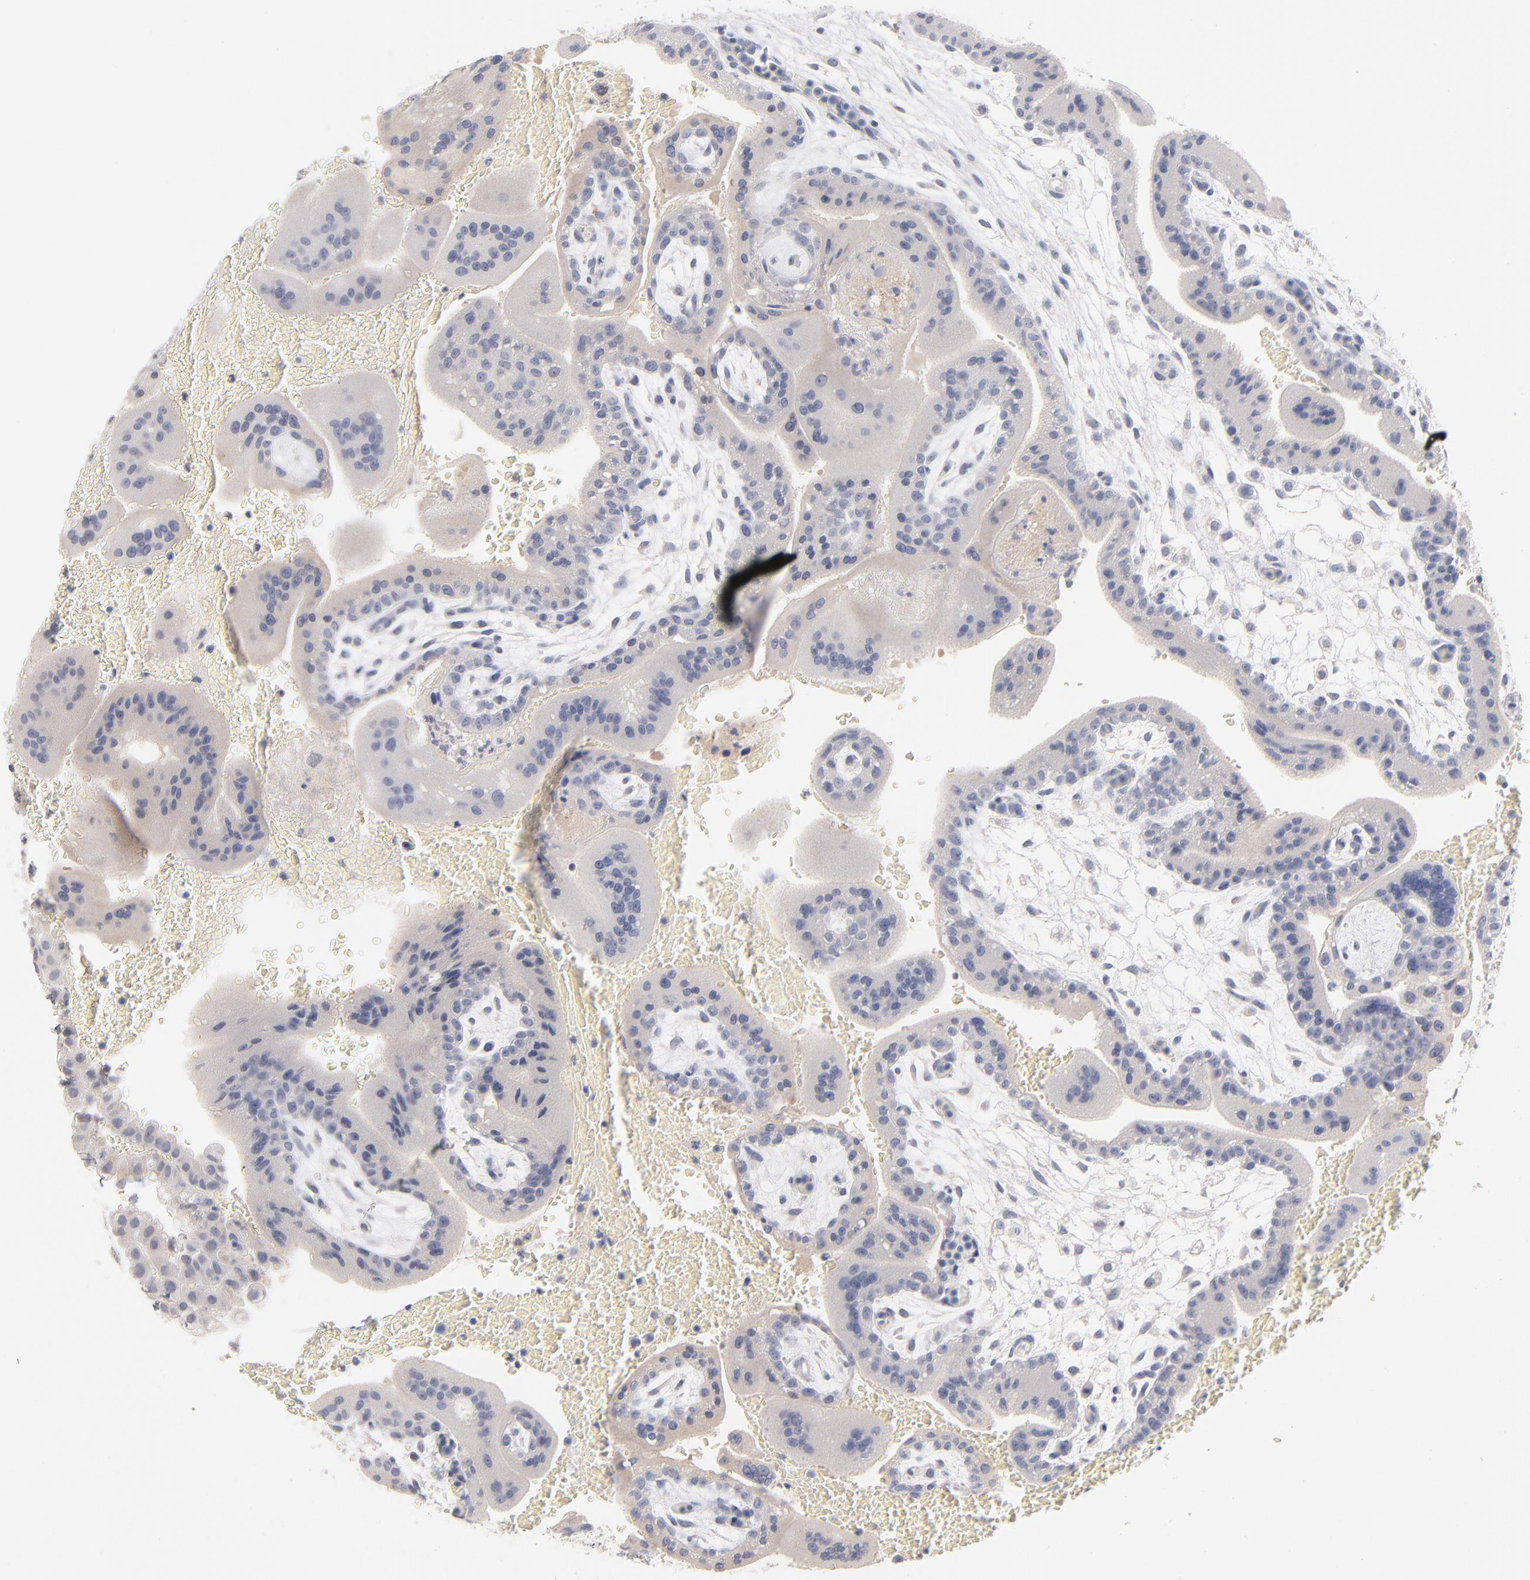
{"staining": {"intensity": "negative", "quantity": "none", "location": "none"}, "tissue": "placenta", "cell_type": "Decidual cells", "image_type": "normal", "snomed": [{"axis": "morphology", "description": "Normal tissue, NOS"}, {"axis": "topography", "description": "Placenta"}], "caption": "This is an immunohistochemistry photomicrograph of normal placenta. There is no expression in decidual cells.", "gene": "F12", "patient": {"sex": "female", "age": 35}}